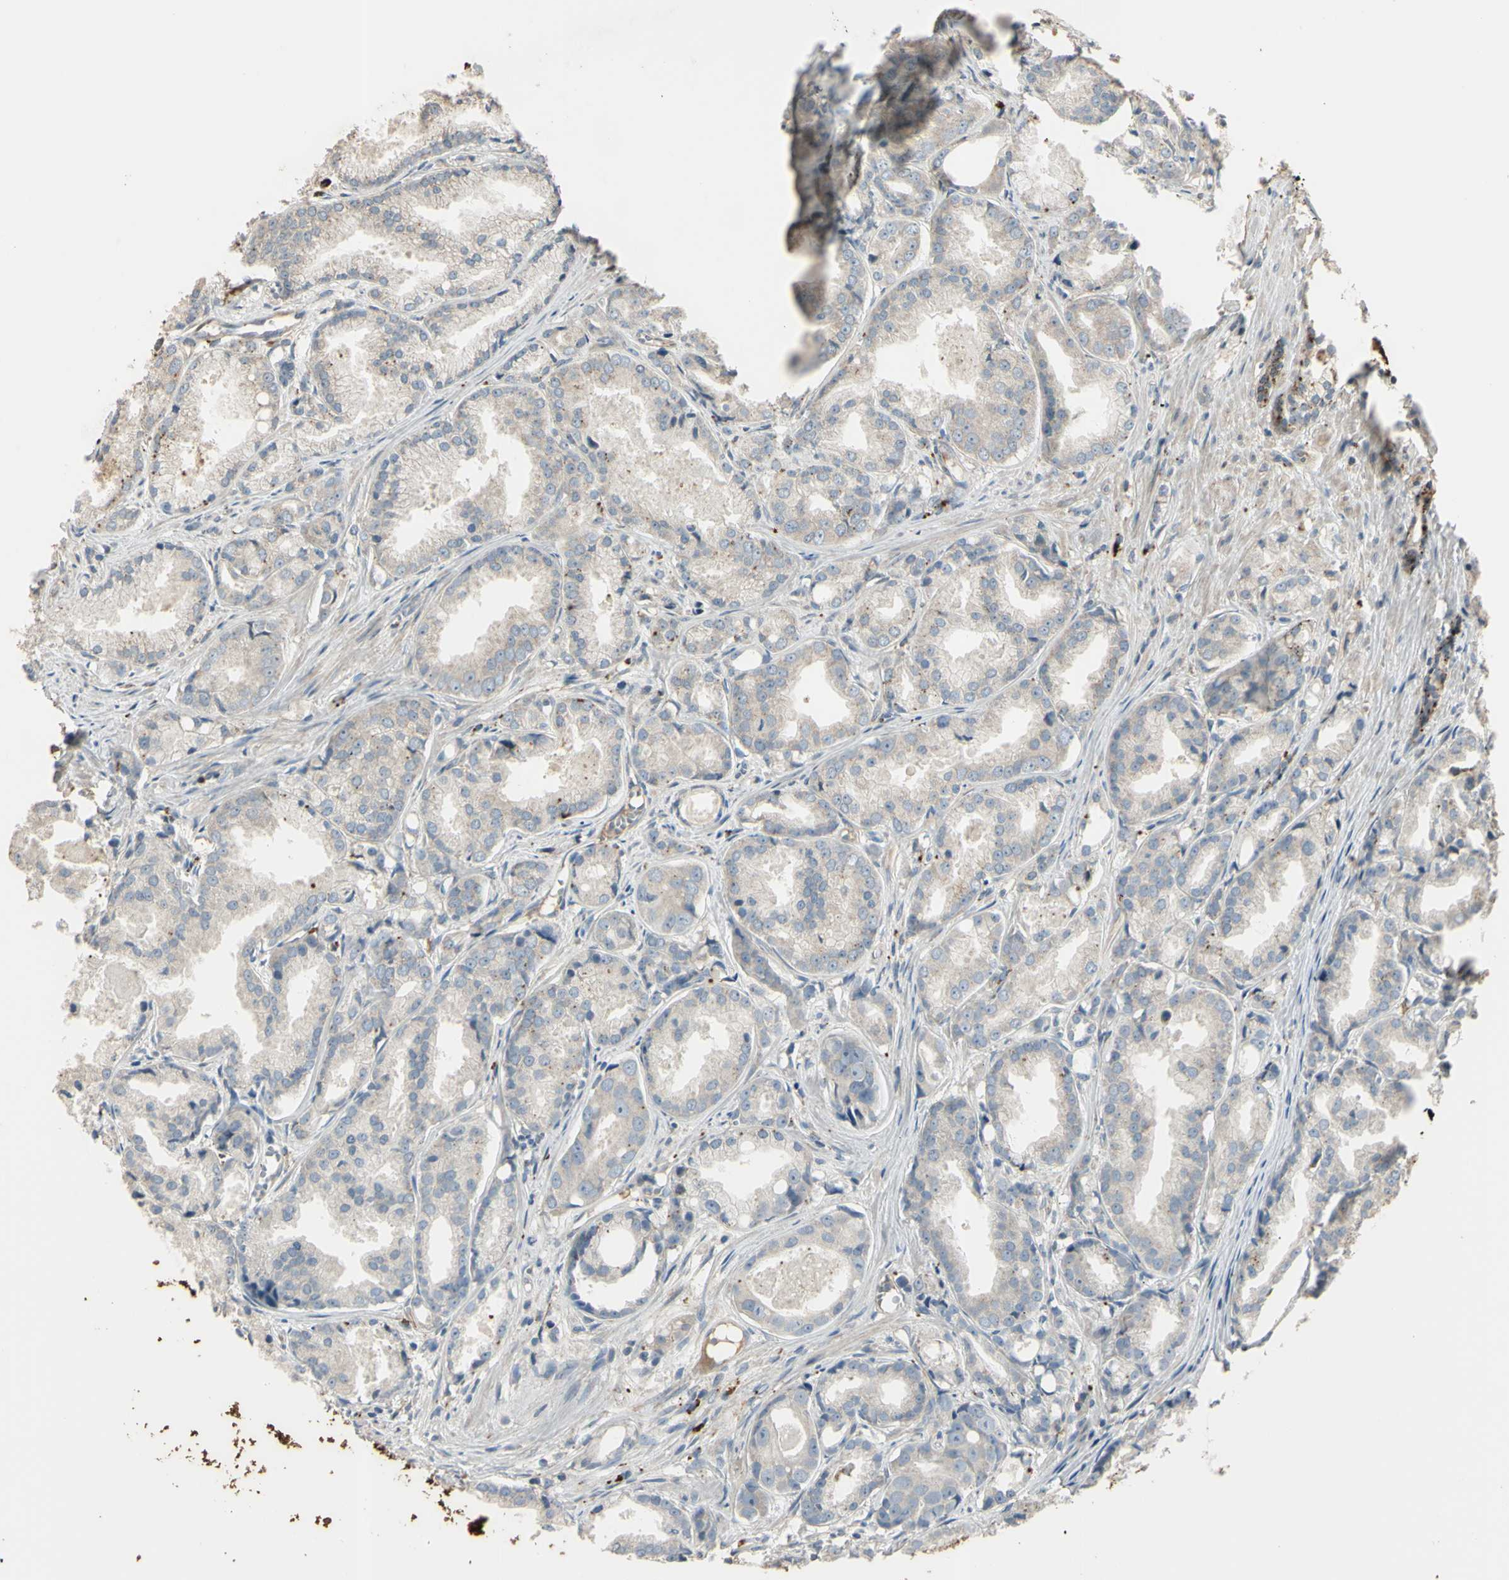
{"staining": {"intensity": "weak", "quantity": ">75%", "location": "cytoplasmic/membranous"}, "tissue": "prostate cancer", "cell_type": "Tumor cells", "image_type": "cancer", "snomed": [{"axis": "morphology", "description": "Adenocarcinoma, Low grade"}, {"axis": "topography", "description": "Prostate"}], "caption": "This is an image of immunohistochemistry staining of low-grade adenocarcinoma (prostate), which shows weak positivity in the cytoplasmic/membranous of tumor cells.", "gene": "ANGPTL1", "patient": {"sex": "male", "age": 72}}